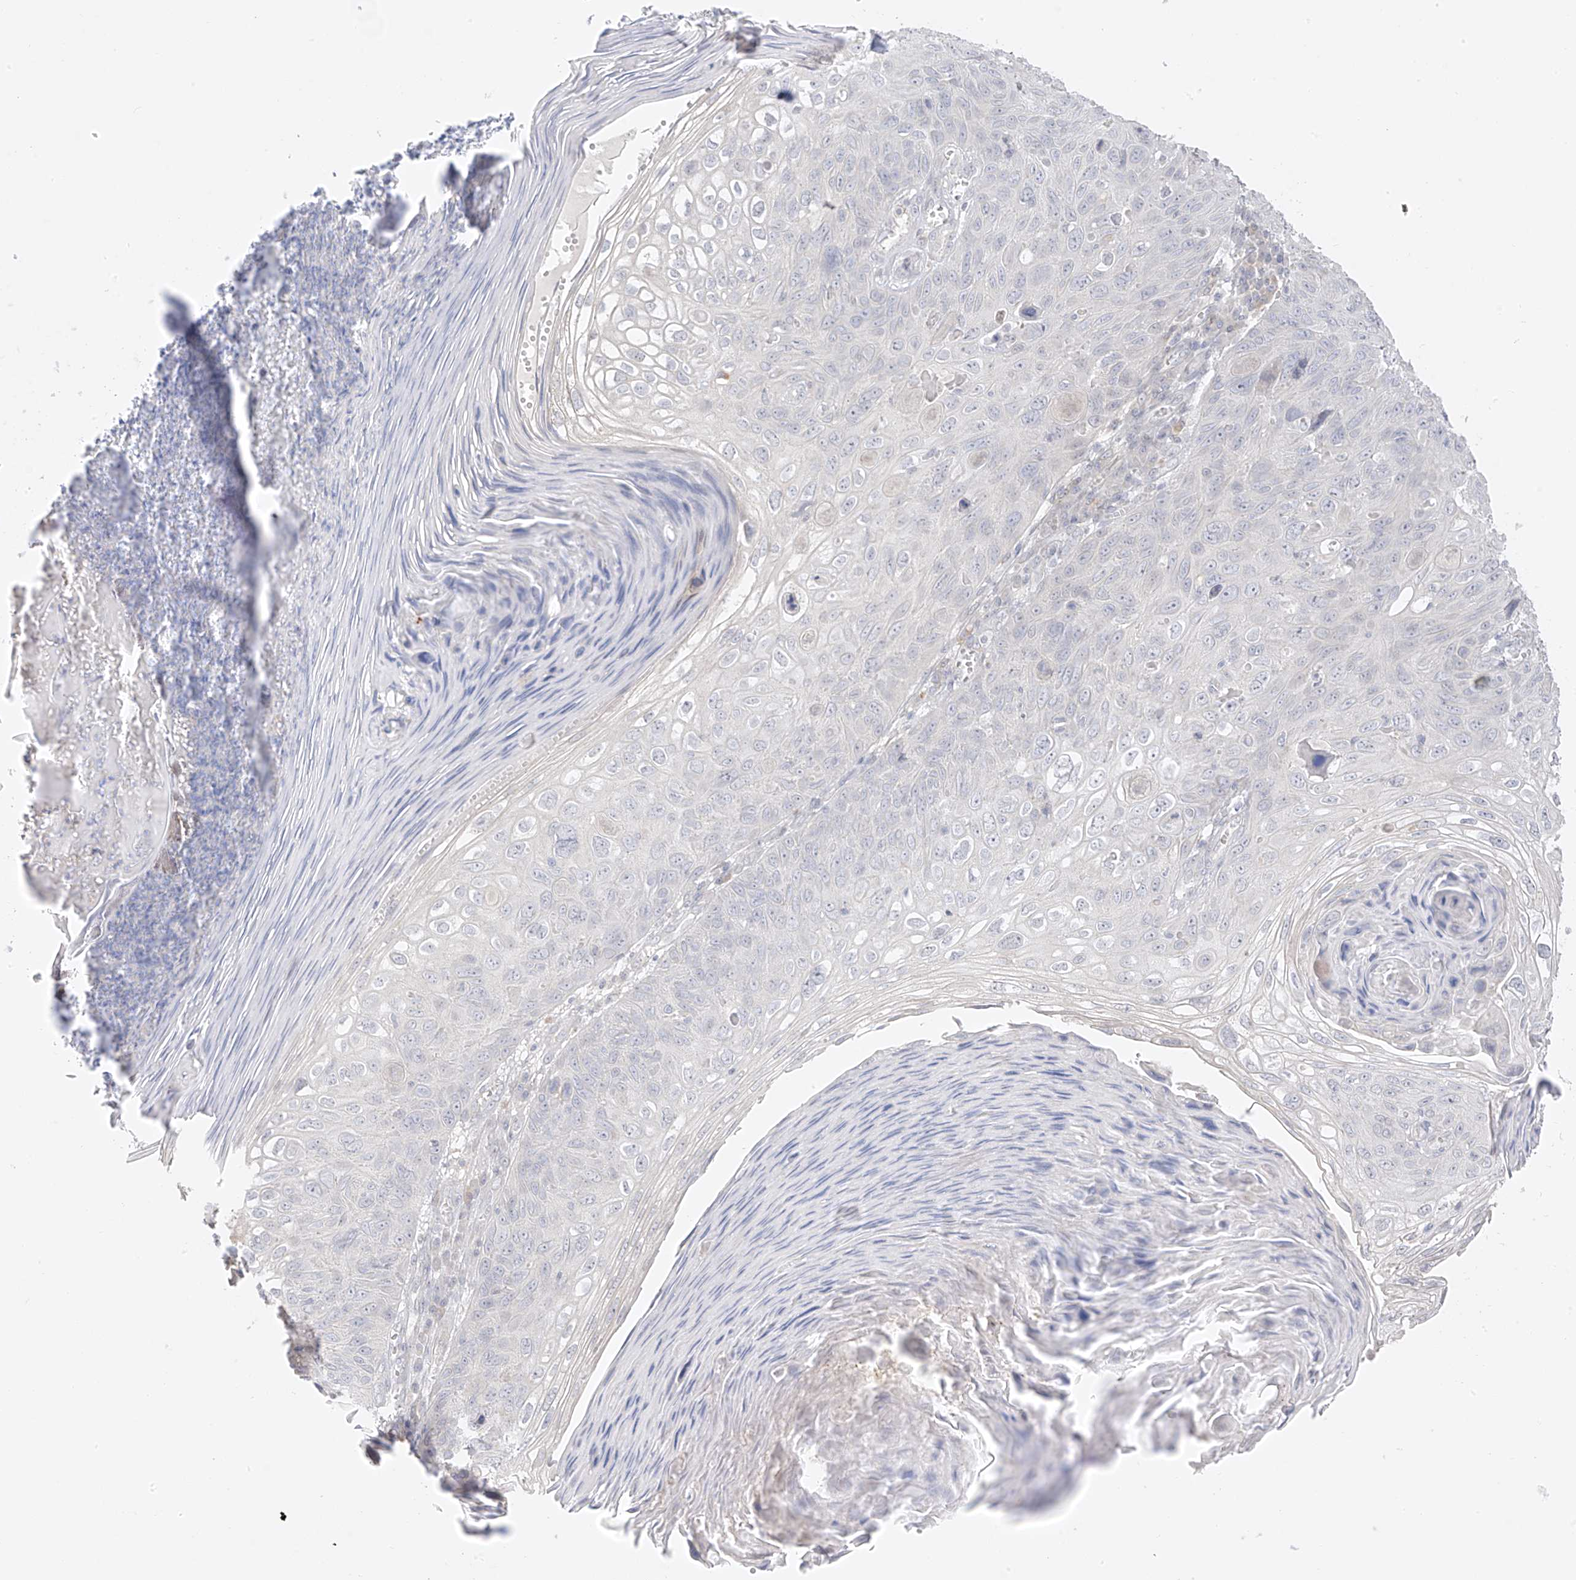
{"staining": {"intensity": "negative", "quantity": "none", "location": "none"}, "tissue": "skin cancer", "cell_type": "Tumor cells", "image_type": "cancer", "snomed": [{"axis": "morphology", "description": "Squamous cell carcinoma, NOS"}, {"axis": "topography", "description": "Skin"}], "caption": "A high-resolution image shows immunohistochemistry staining of skin cancer, which displays no significant staining in tumor cells.", "gene": "DCDC2", "patient": {"sex": "female", "age": 90}}